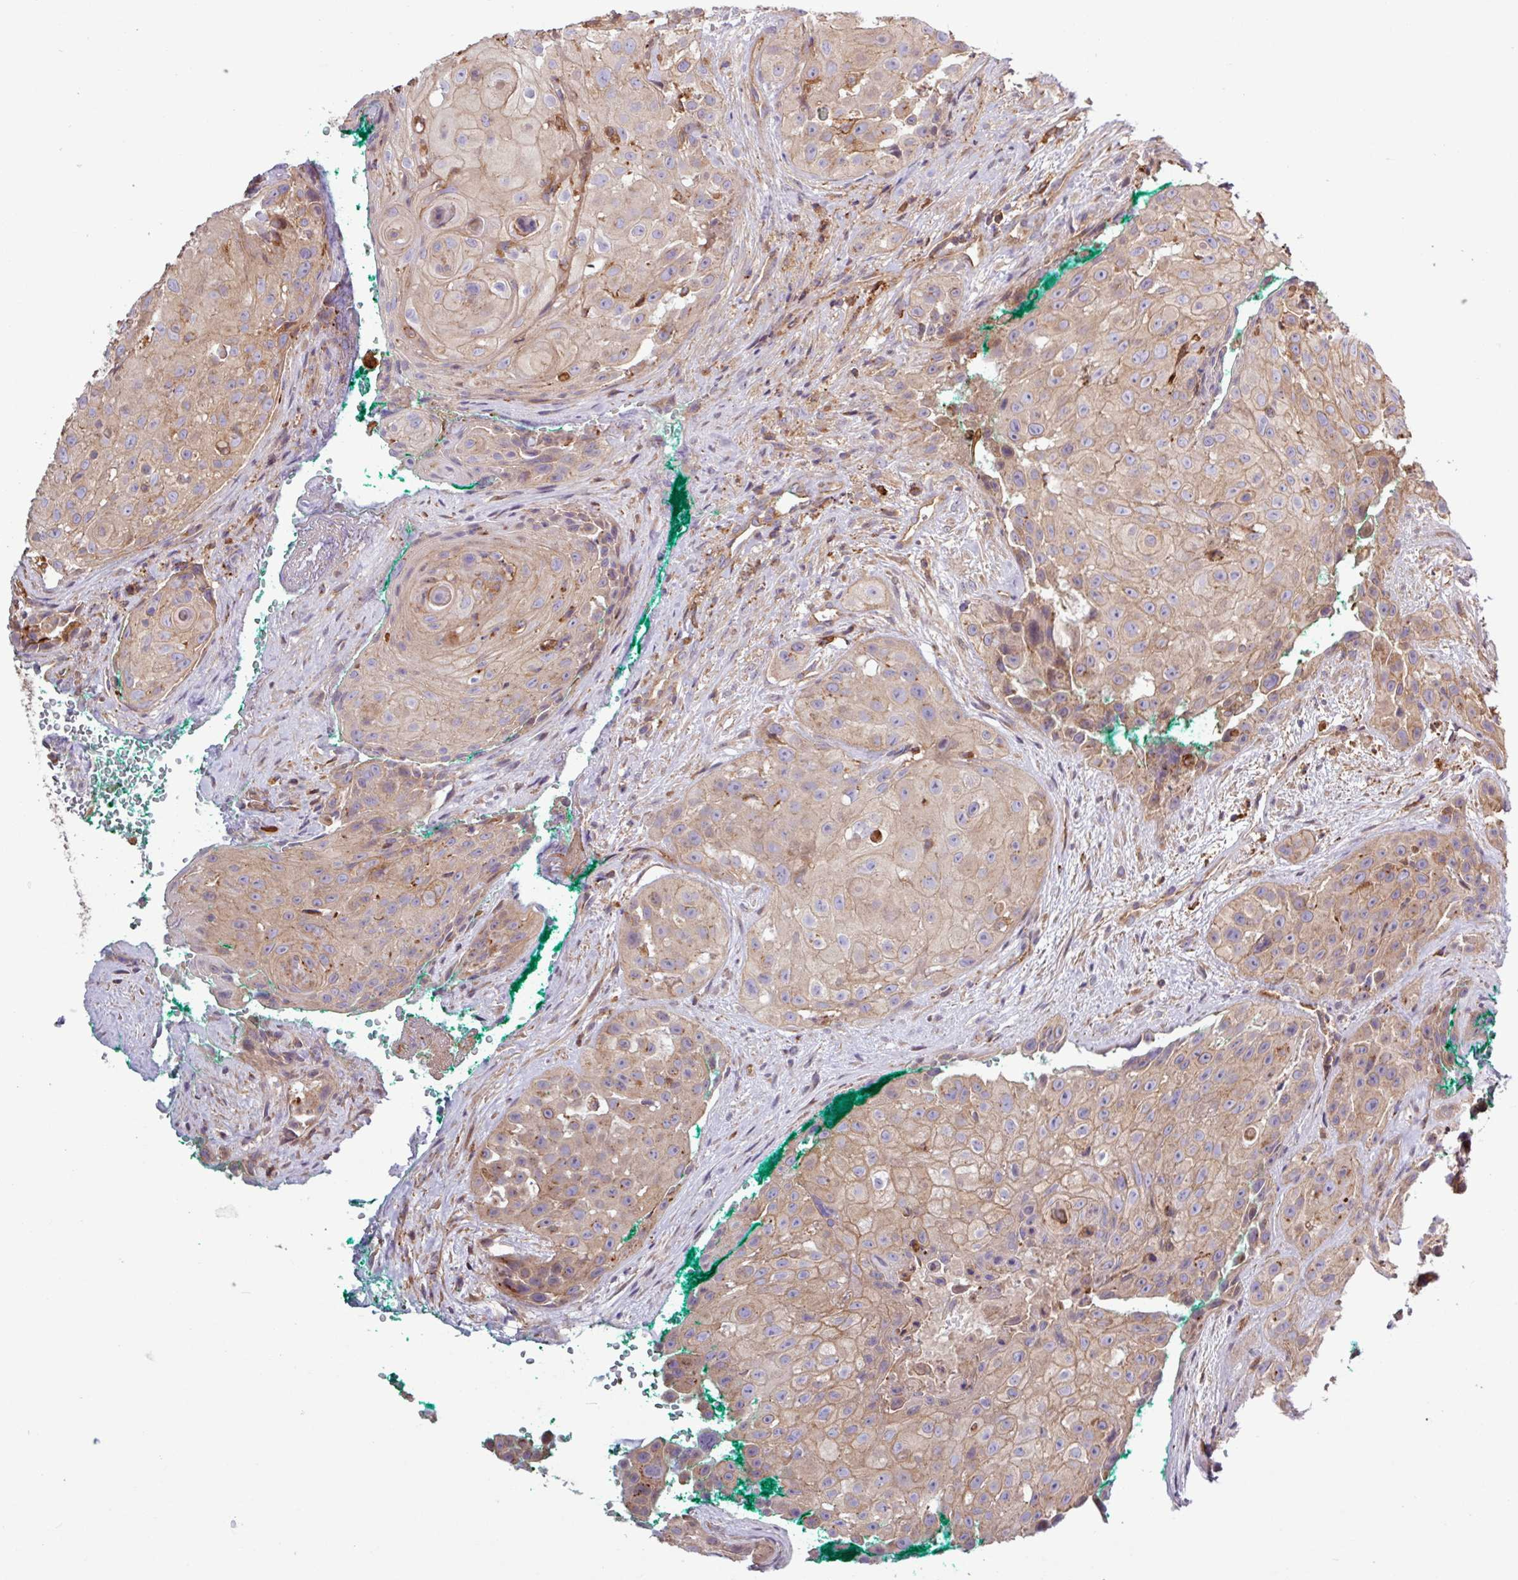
{"staining": {"intensity": "weak", "quantity": "25%-75%", "location": "cytoplasmic/membranous"}, "tissue": "head and neck cancer", "cell_type": "Tumor cells", "image_type": "cancer", "snomed": [{"axis": "morphology", "description": "Squamous cell carcinoma, NOS"}, {"axis": "topography", "description": "Head-Neck"}], "caption": "Head and neck cancer (squamous cell carcinoma) stained with immunohistochemistry reveals weak cytoplasmic/membranous positivity in about 25%-75% of tumor cells.", "gene": "ACTR3", "patient": {"sex": "male", "age": 83}}